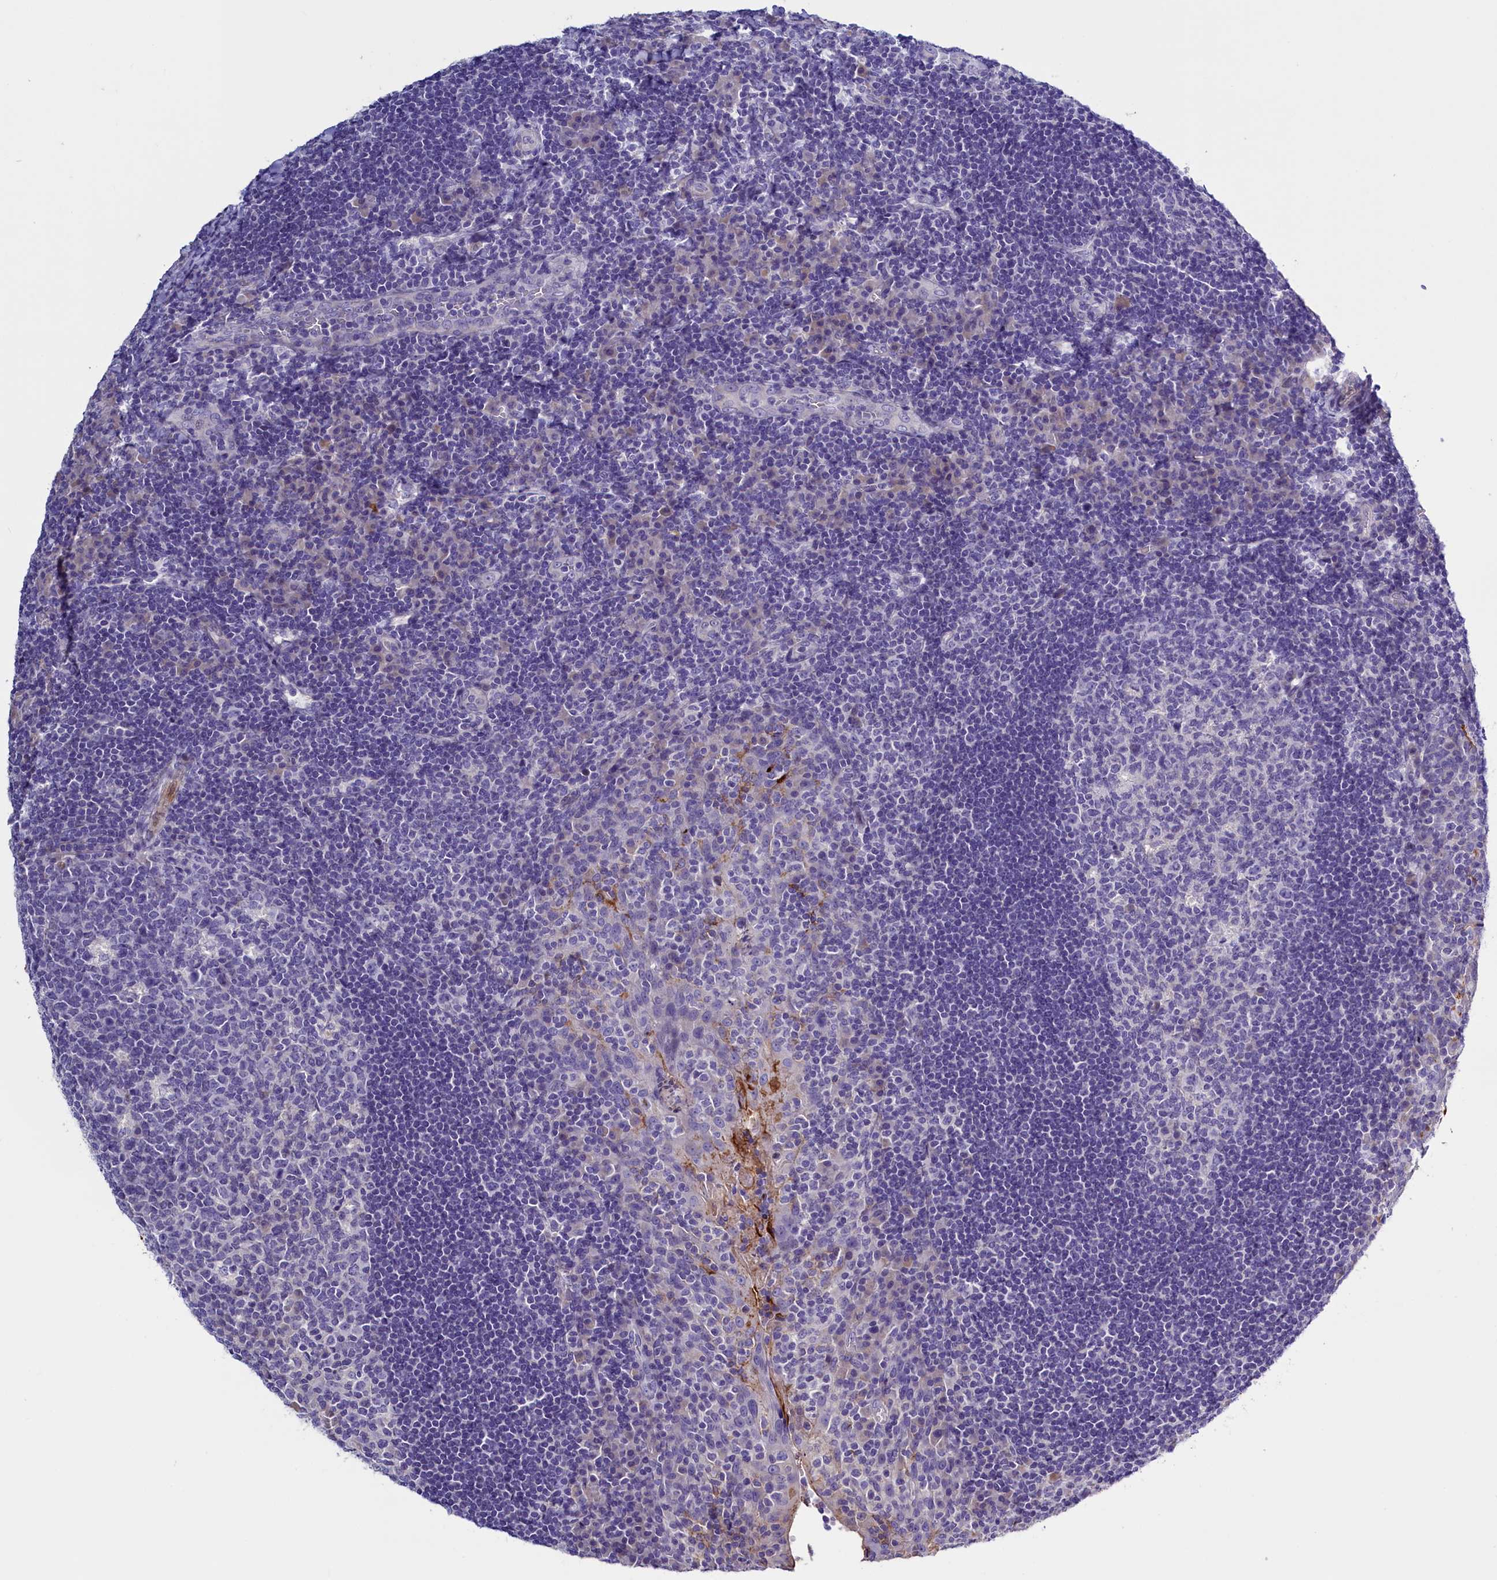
{"staining": {"intensity": "negative", "quantity": "none", "location": "none"}, "tissue": "tonsil", "cell_type": "Germinal center cells", "image_type": "normal", "snomed": [{"axis": "morphology", "description": "Normal tissue, NOS"}, {"axis": "topography", "description": "Tonsil"}], "caption": "Tonsil was stained to show a protein in brown. There is no significant expression in germinal center cells. (DAB (3,3'-diaminobenzidine) IHC with hematoxylin counter stain).", "gene": "RTTN", "patient": {"sex": "male", "age": 17}}